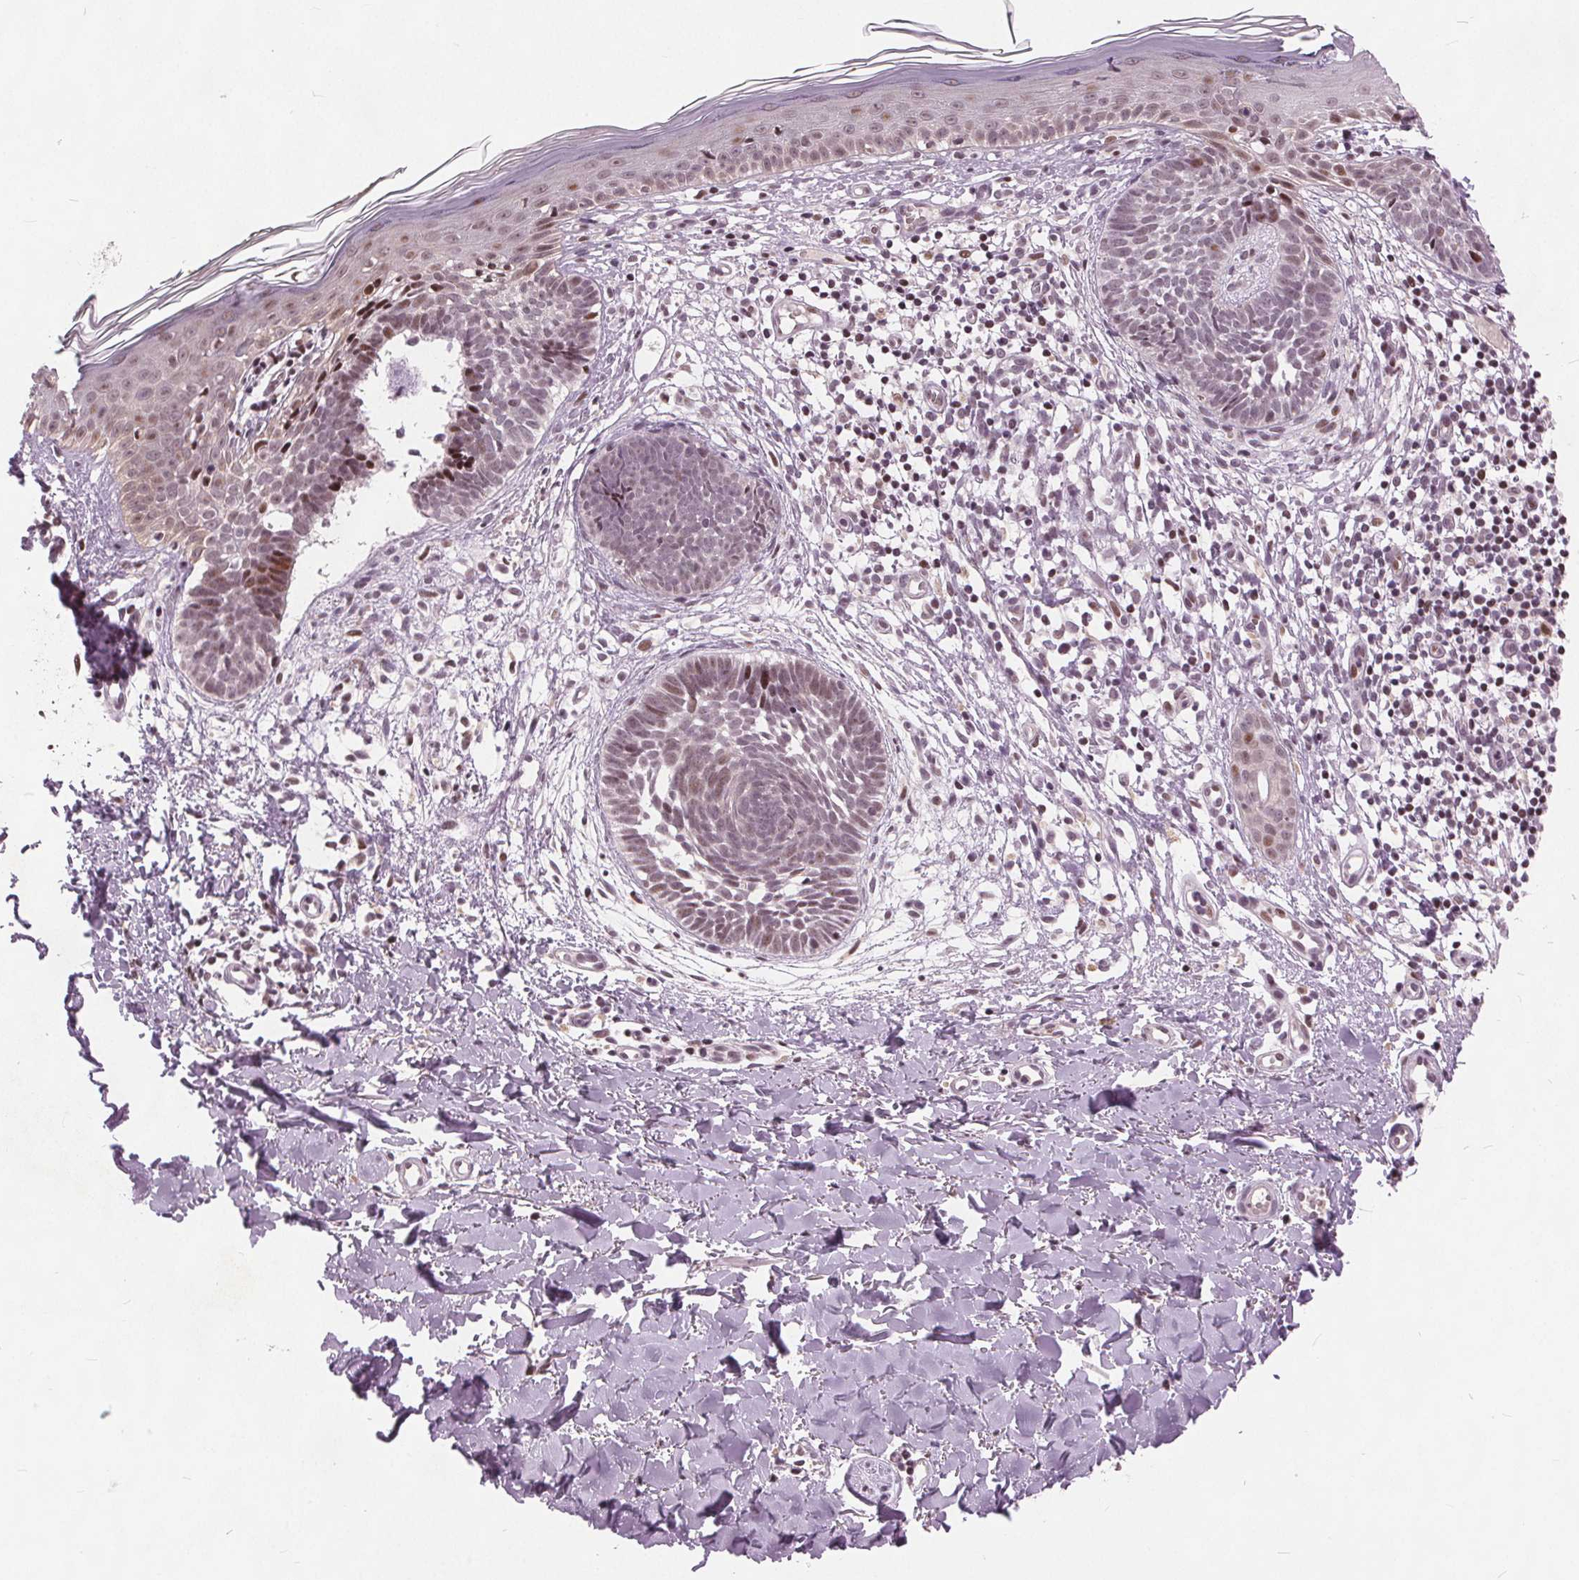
{"staining": {"intensity": "weak", "quantity": "25%-75%", "location": "nuclear"}, "tissue": "skin cancer", "cell_type": "Tumor cells", "image_type": "cancer", "snomed": [{"axis": "morphology", "description": "Basal cell carcinoma"}, {"axis": "topography", "description": "Skin"}], "caption": "A micrograph of basal cell carcinoma (skin) stained for a protein demonstrates weak nuclear brown staining in tumor cells.", "gene": "TTC34", "patient": {"sex": "female", "age": 51}}